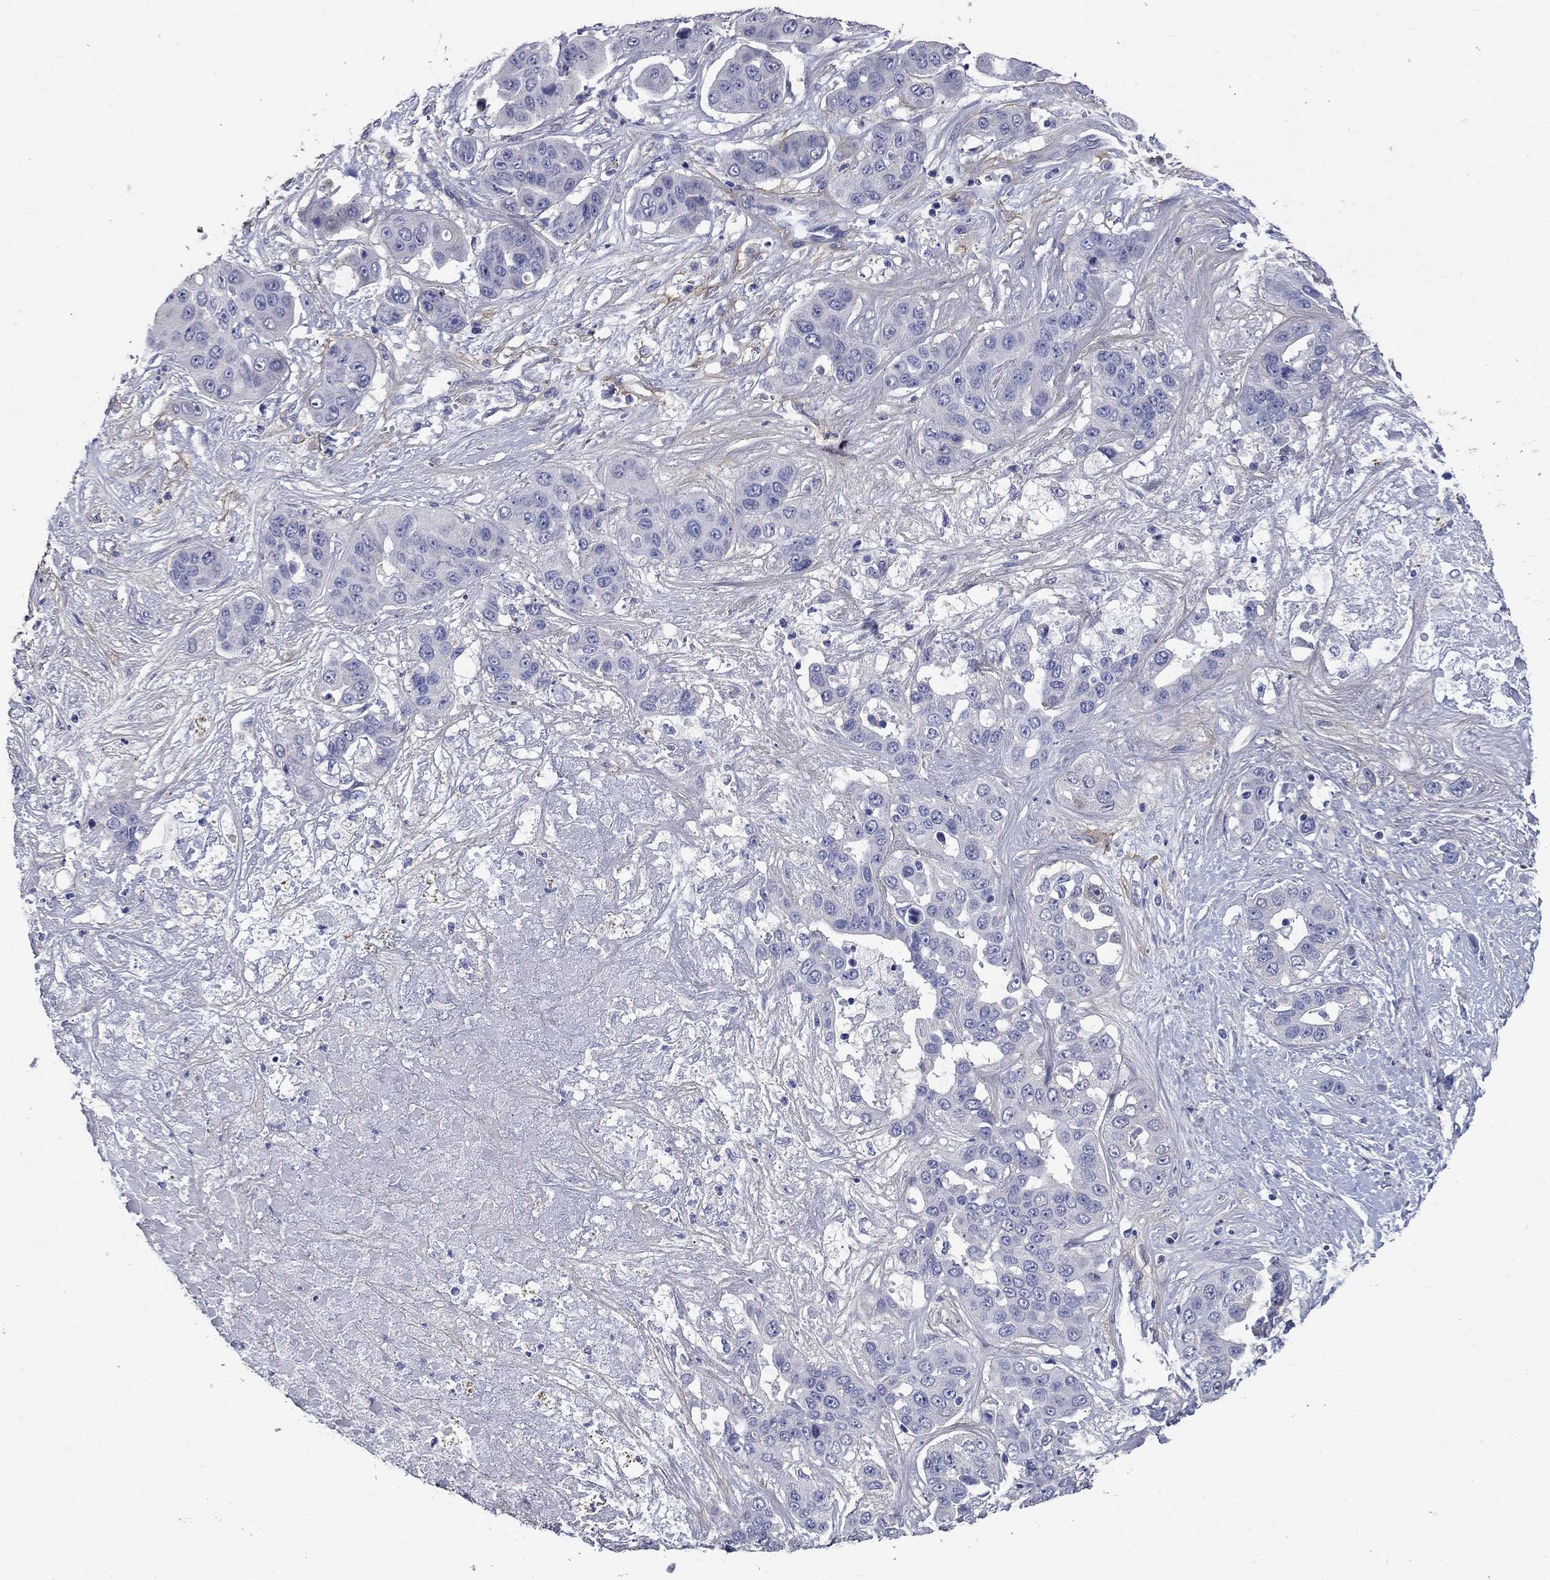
{"staining": {"intensity": "negative", "quantity": "none", "location": "none"}, "tissue": "liver cancer", "cell_type": "Tumor cells", "image_type": "cancer", "snomed": [{"axis": "morphology", "description": "Cholangiocarcinoma"}, {"axis": "topography", "description": "Liver"}], "caption": "An immunohistochemistry micrograph of liver cholangiocarcinoma is shown. There is no staining in tumor cells of liver cholangiocarcinoma.", "gene": "ANXA10", "patient": {"sex": "female", "age": 52}}